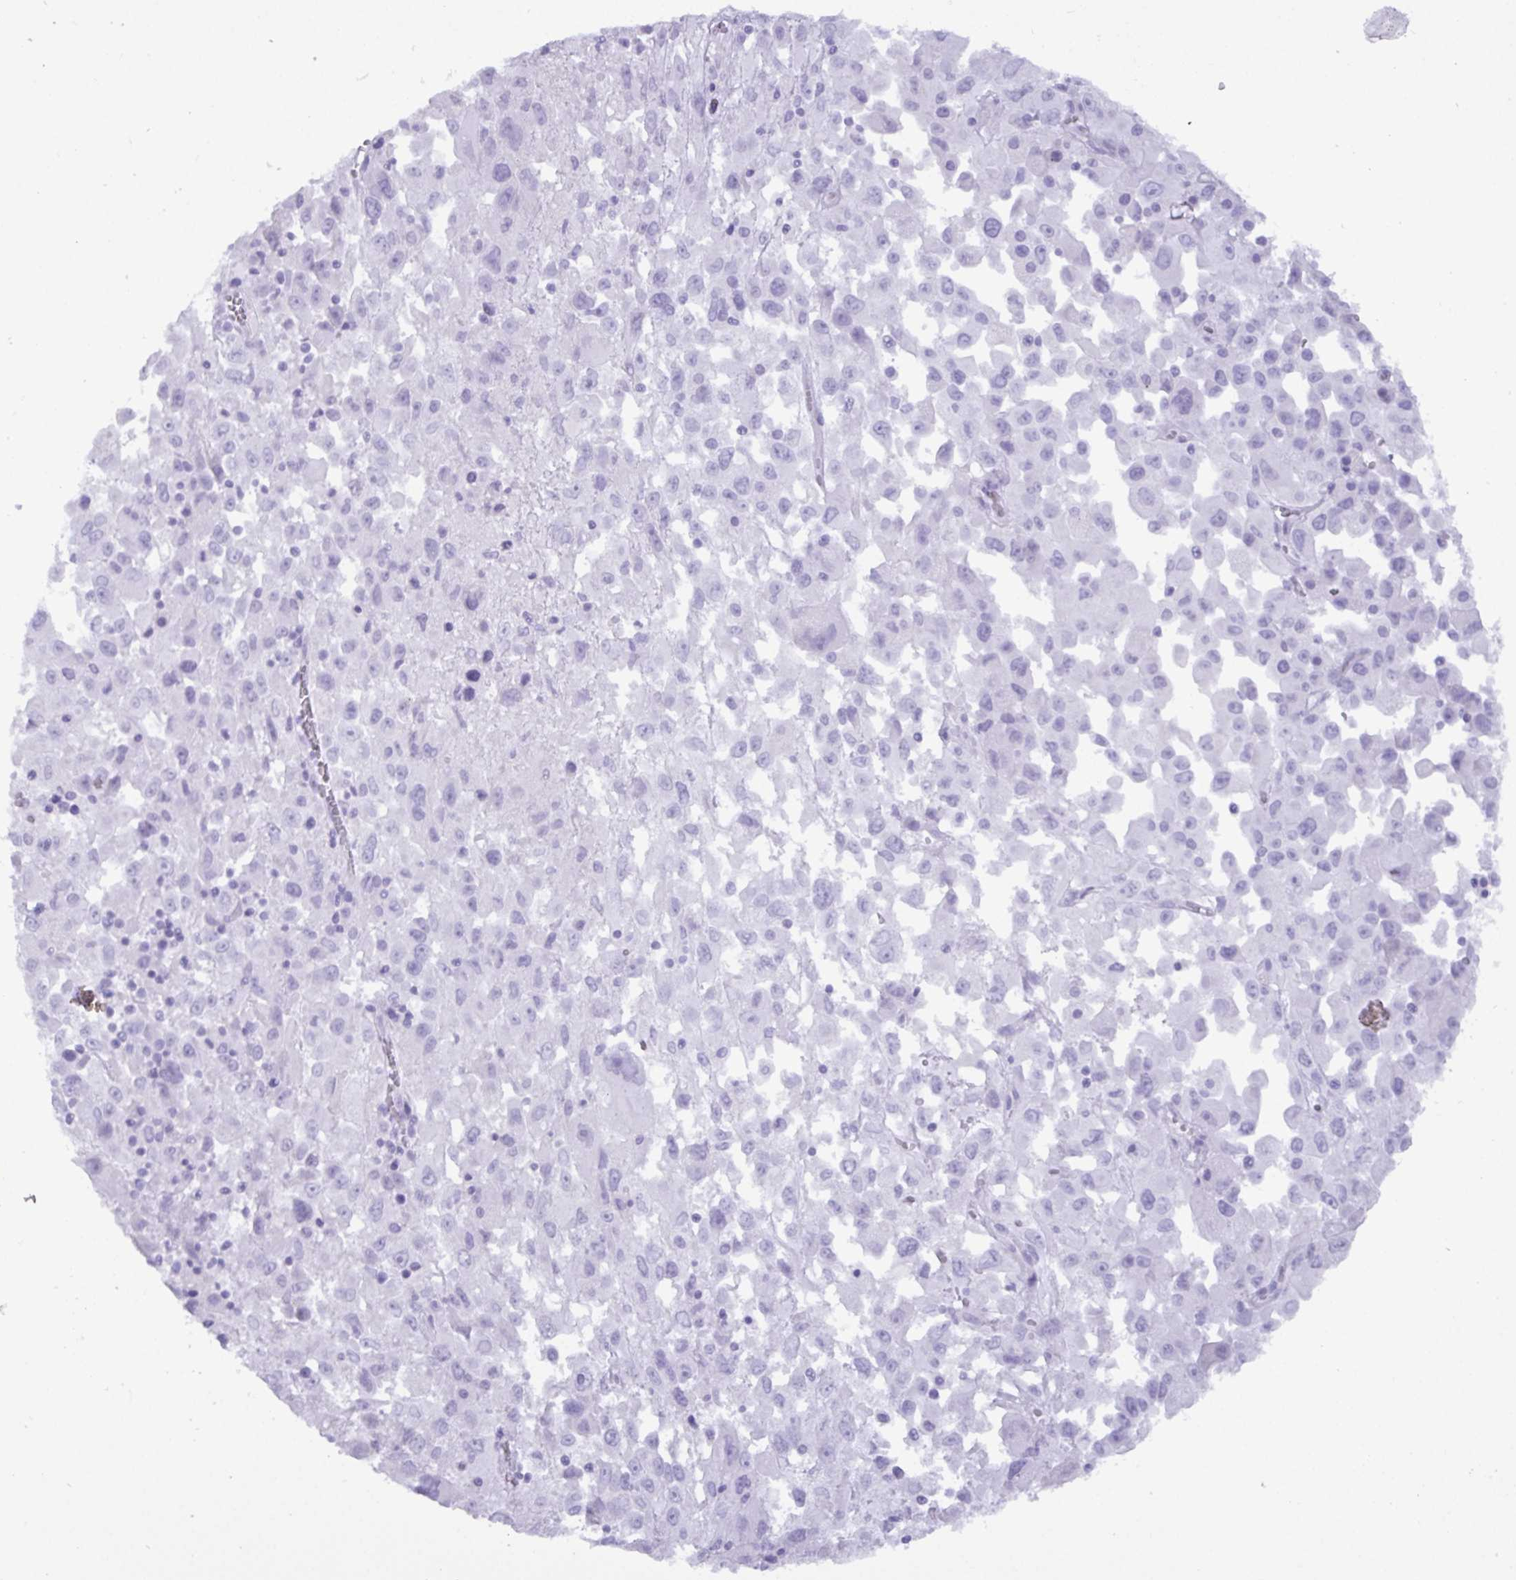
{"staining": {"intensity": "negative", "quantity": "none", "location": "none"}, "tissue": "melanoma", "cell_type": "Tumor cells", "image_type": "cancer", "snomed": [{"axis": "morphology", "description": "Malignant melanoma, Metastatic site"}, {"axis": "topography", "description": "Soft tissue"}], "caption": "A photomicrograph of human melanoma is negative for staining in tumor cells.", "gene": "C4orf33", "patient": {"sex": "male", "age": 50}}